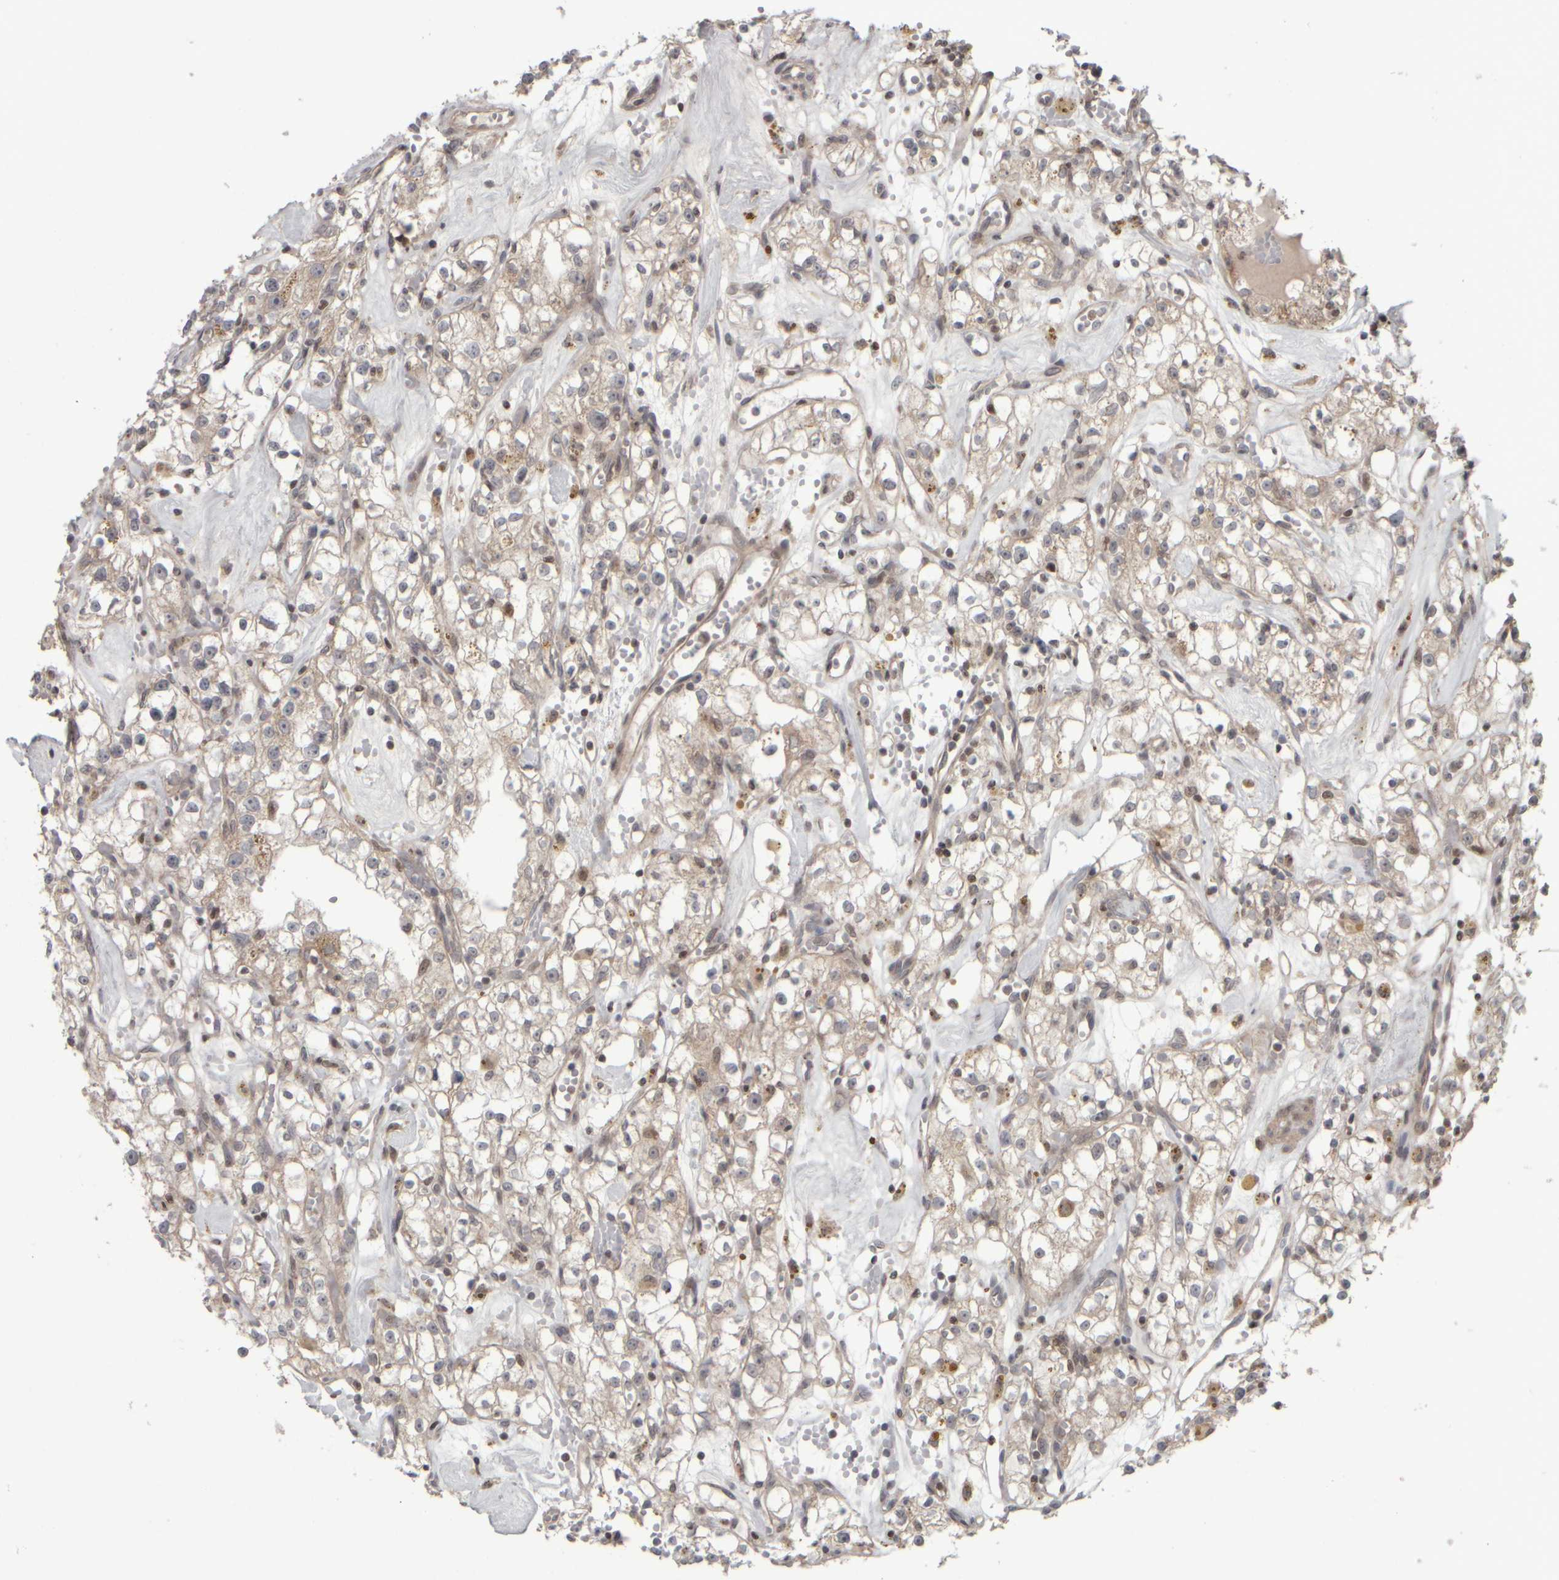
{"staining": {"intensity": "weak", "quantity": "25%-75%", "location": "cytoplasmic/membranous"}, "tissue": "renal cancer", "cell_type": "Tumor cells", "image_type": "cancer", "snomed": [{"axis": "morphology", "description": "Adenocarcinoma, NOS"}, {"axis": "topography", "description": "Kidney"}], "caption": "Approximately 25%-75% of tumor cells in human adenocarcinoma (renal) show weak cytoplasmic/membranous protein positivity as visualized by brown immunohistochemical staining.", "gene": "CWC27", "patient": {"sex": "male", "age": 56}}